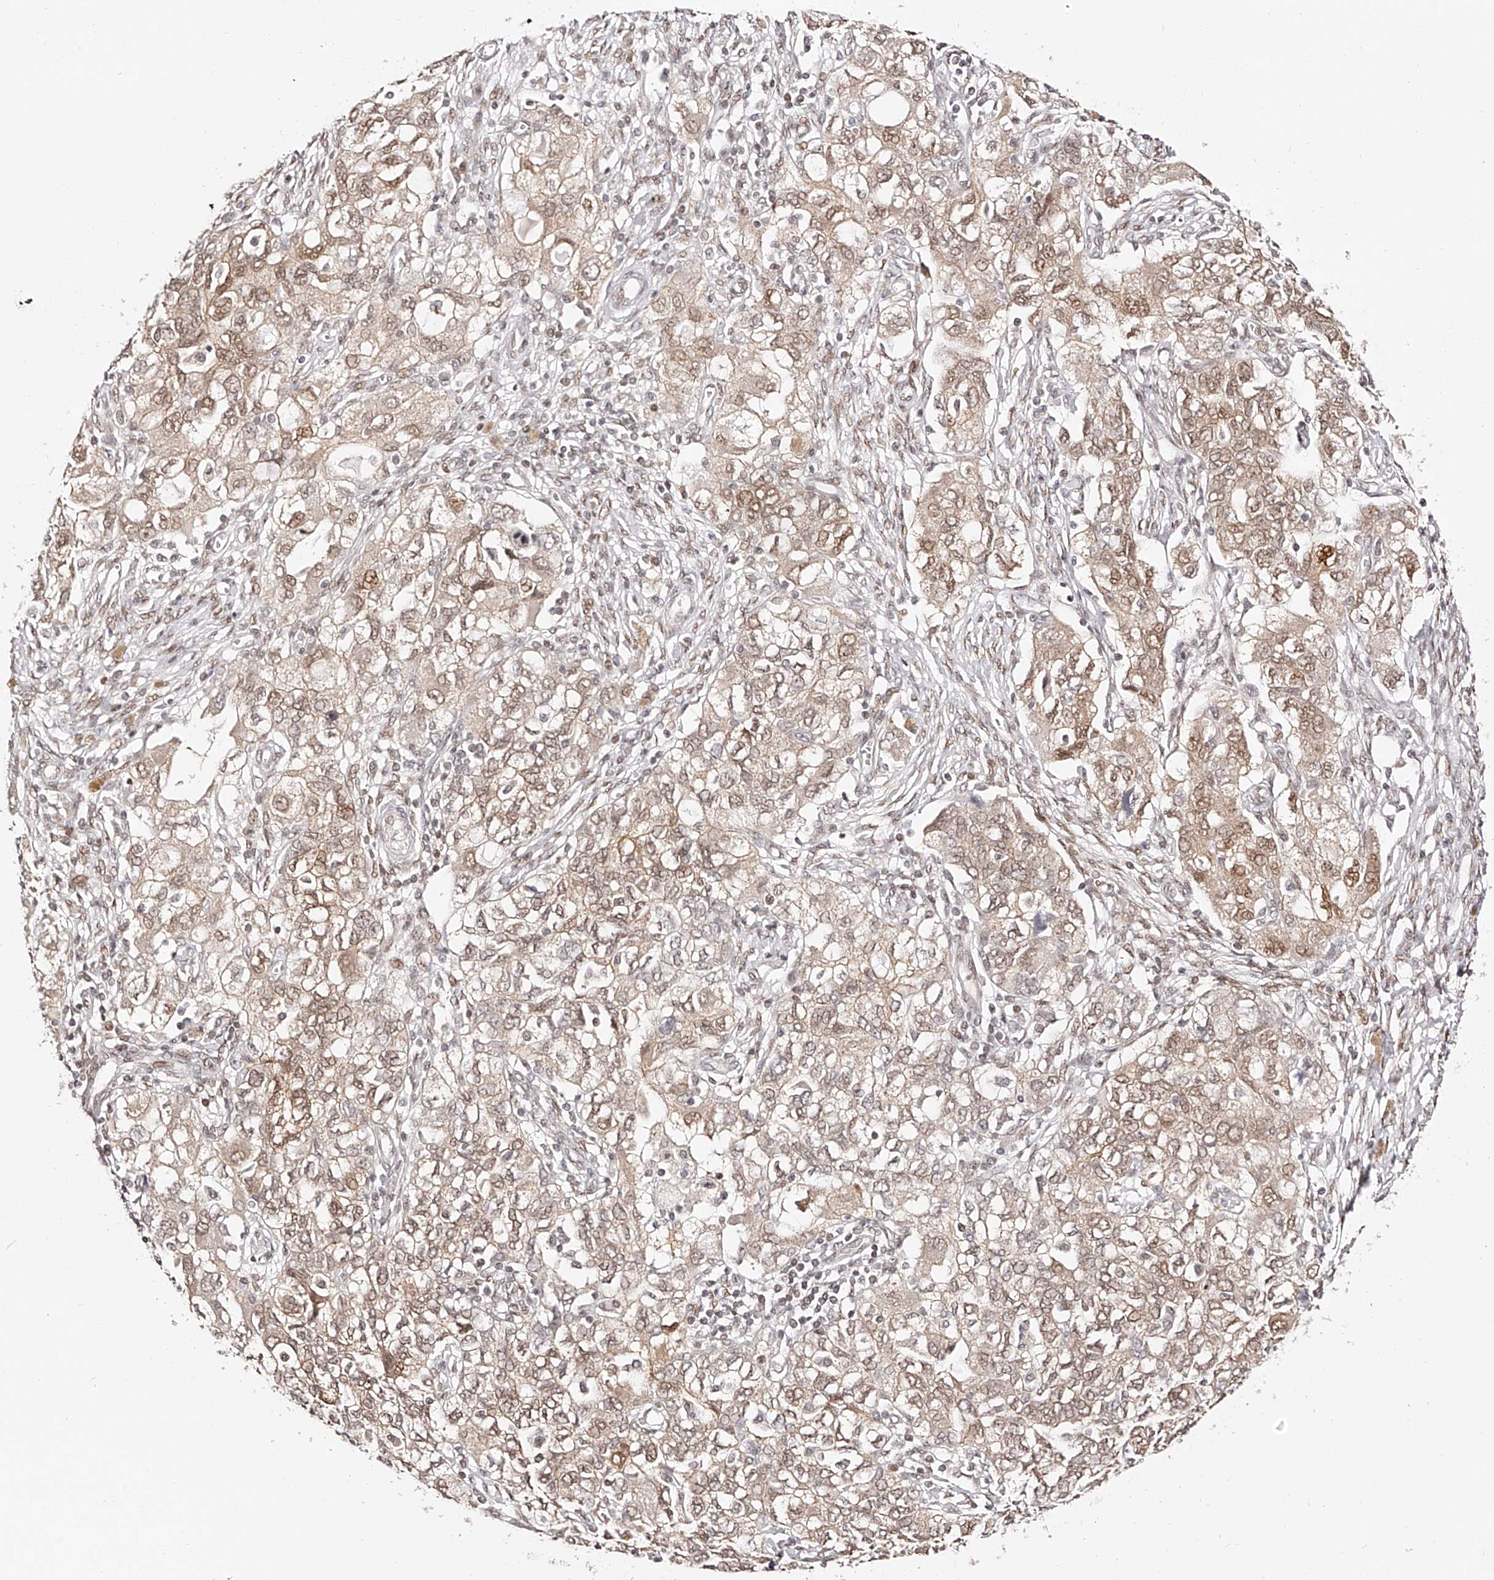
{"staining": {"intensity": "moderate", "quantity": ">75%", "location": "cytoplasmic/membranous,nuclear"}, "tissue": "ovarian cancer", "cell_type": "Tumor cells", "image_type": "cancer", "snomed": [{"axis": "morphology", "description": "Carcinoma, NOS"}, {"axis": "morphology", "description": "Cystadenocarcinoma, serous, NOS"}, {"axis": "topography", "description": "Ovary"}], "caption": "Approximately >75% of tumor cells in human ovarian cancer (serous cystadenocarcinoma) exhibit moderate cytoplasmic/membranous and nuclear protein positivity as visualized by brown immunohistochemical staining.", "gene": "USF3", "patient": {"sex": "female", "age": 69}}